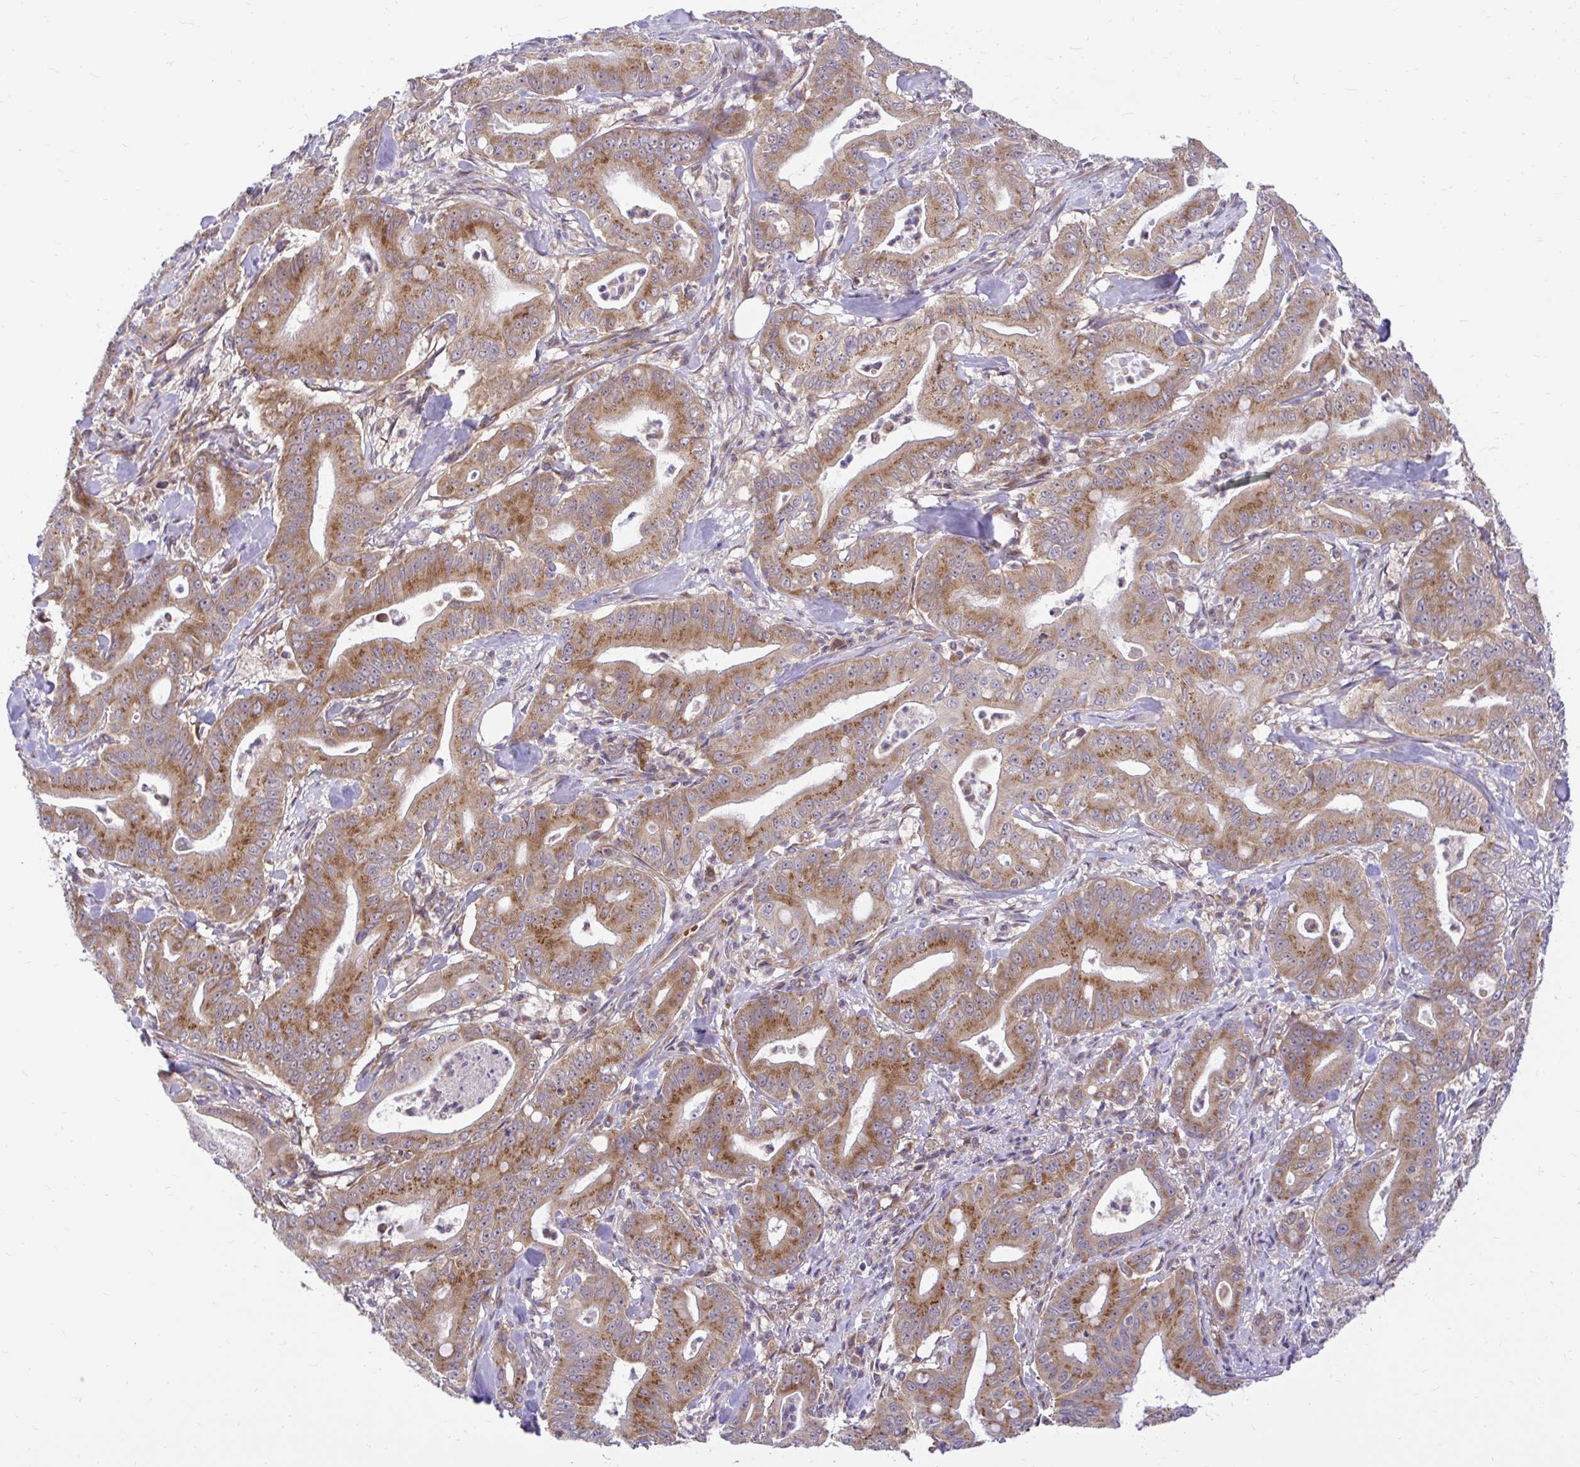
{"staining": {"intensity": "moderate", "quantity": ">75%", "location": "cytoplasmic/membranous"}, "tissue": "pancreatic cancer", "cell_type": "Tumor cells", "image_type": "cancer", "snomed": [{"axis": "morphology", "description": "Adenocarcinoma, NOS"}, {"axis": "topography", "description": "Pancreas"}], "caption": "Tumor cells reveal moderate cytoplasmic/membranous positivity in approximately >75% of cells in adenocarcinoma (pancreatic).", "gene": "VTI1B", "patient": {"sex": "male", "age": 71}}